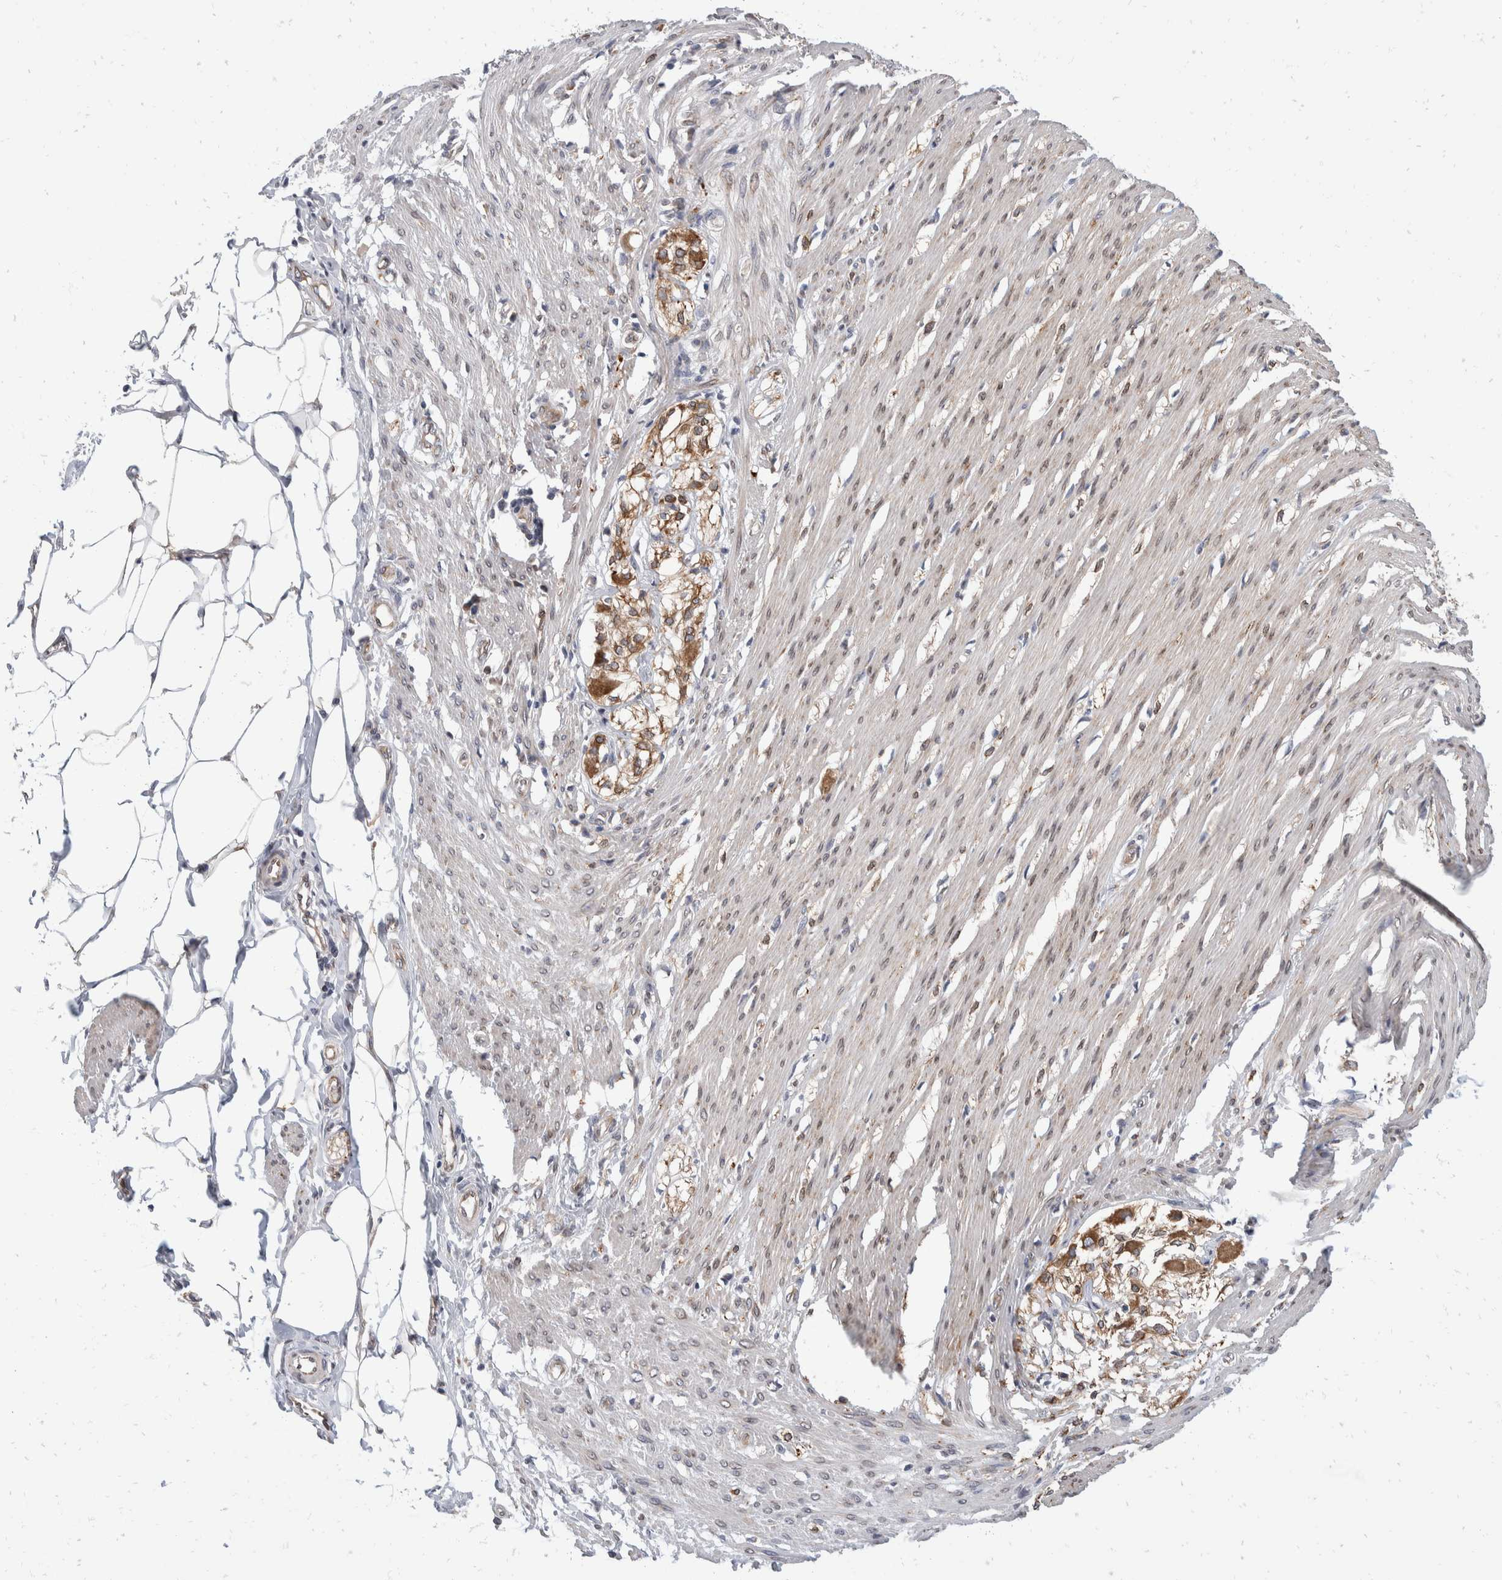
{"staining": {"intensity": "moderate", "quantity": "25%-75%", "location": "cytoplasmic/membranous,nuclear"}, "tissue": "smooth muscle", "cell_type": "Smooth muscle cells", "image_type": "normal", "snomed": [{"axis": "morphology", "description": "Normal tissue, NOS"}, {"axis": "morphology", "description": "Adenocarcinoma, NOS"}, {"axis": "topography", "description": "Smooth muscle"}, {"axis": "topography", "description": "Colon"}], "caption": "A micrograph of smooth muscle stained for a protein shows moderate cytoplasmic/membranous,nuclear brown staining in smooth muscle cells.", "gene": "TMEM245", "patient": {"sex": "male", "age": 14}}